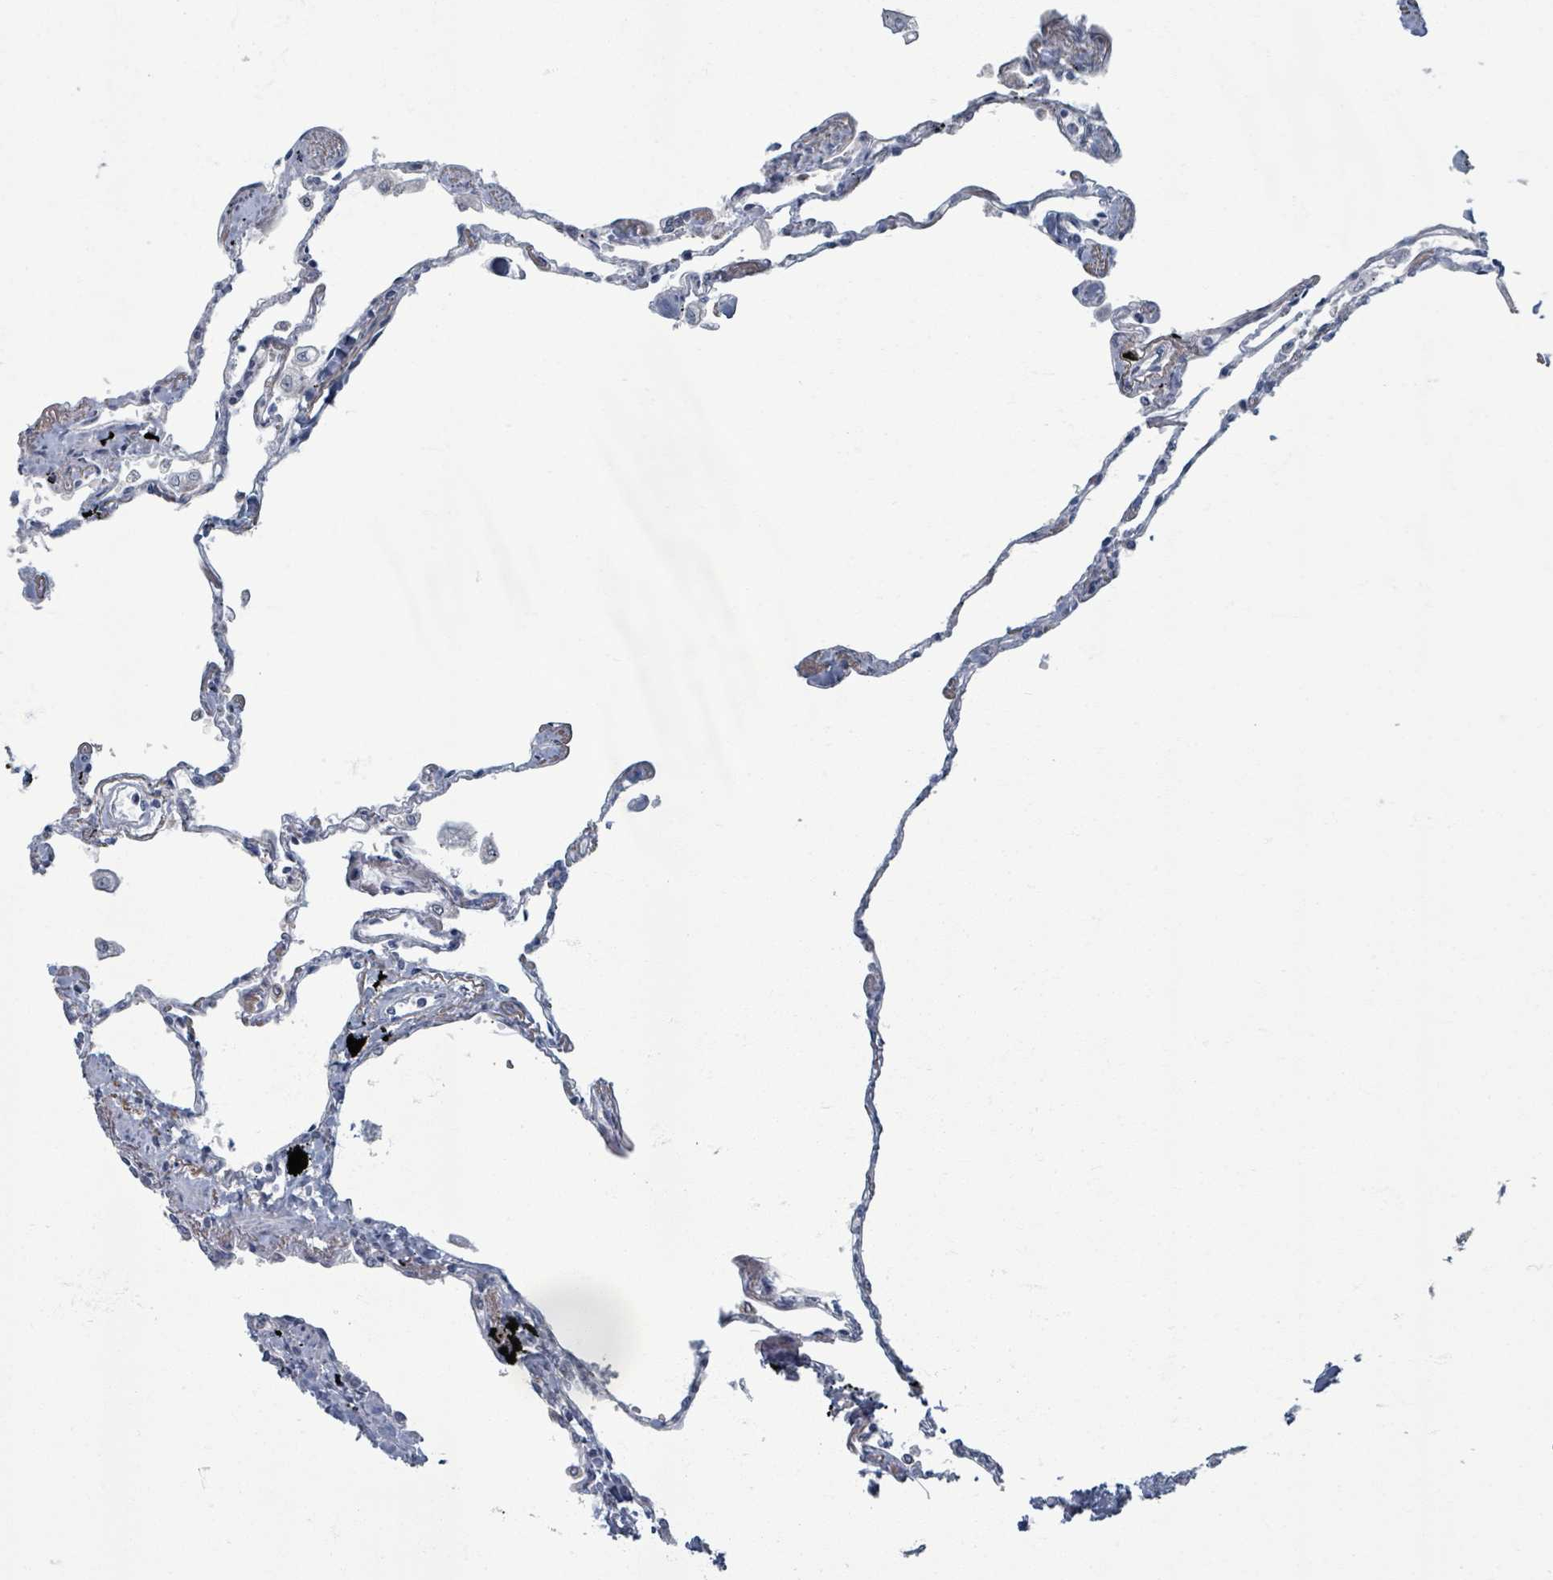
{"staining": {"intensity": "negative", "quantity": "none", "location": "none"}, "tissue": "lung", "cell_type": "Alveolar cells", "image_type": "normal", "snomed": [{"axis": "morphology", "description": "Normal tissue, NOS"}, {"axis": "topography", "description": "Lung"}], "caption": "High power microscopy histopathology image of an immunohistochemistry (IHC) histopathology image of normal lung, revealing no significant staining in alveolar cells. The staining is performed using DAB brown chromogen with nuclei counter-stained in using hematoxylin.", "gene": "WNT11", "patient": {"sex": "female", "age": 67}}